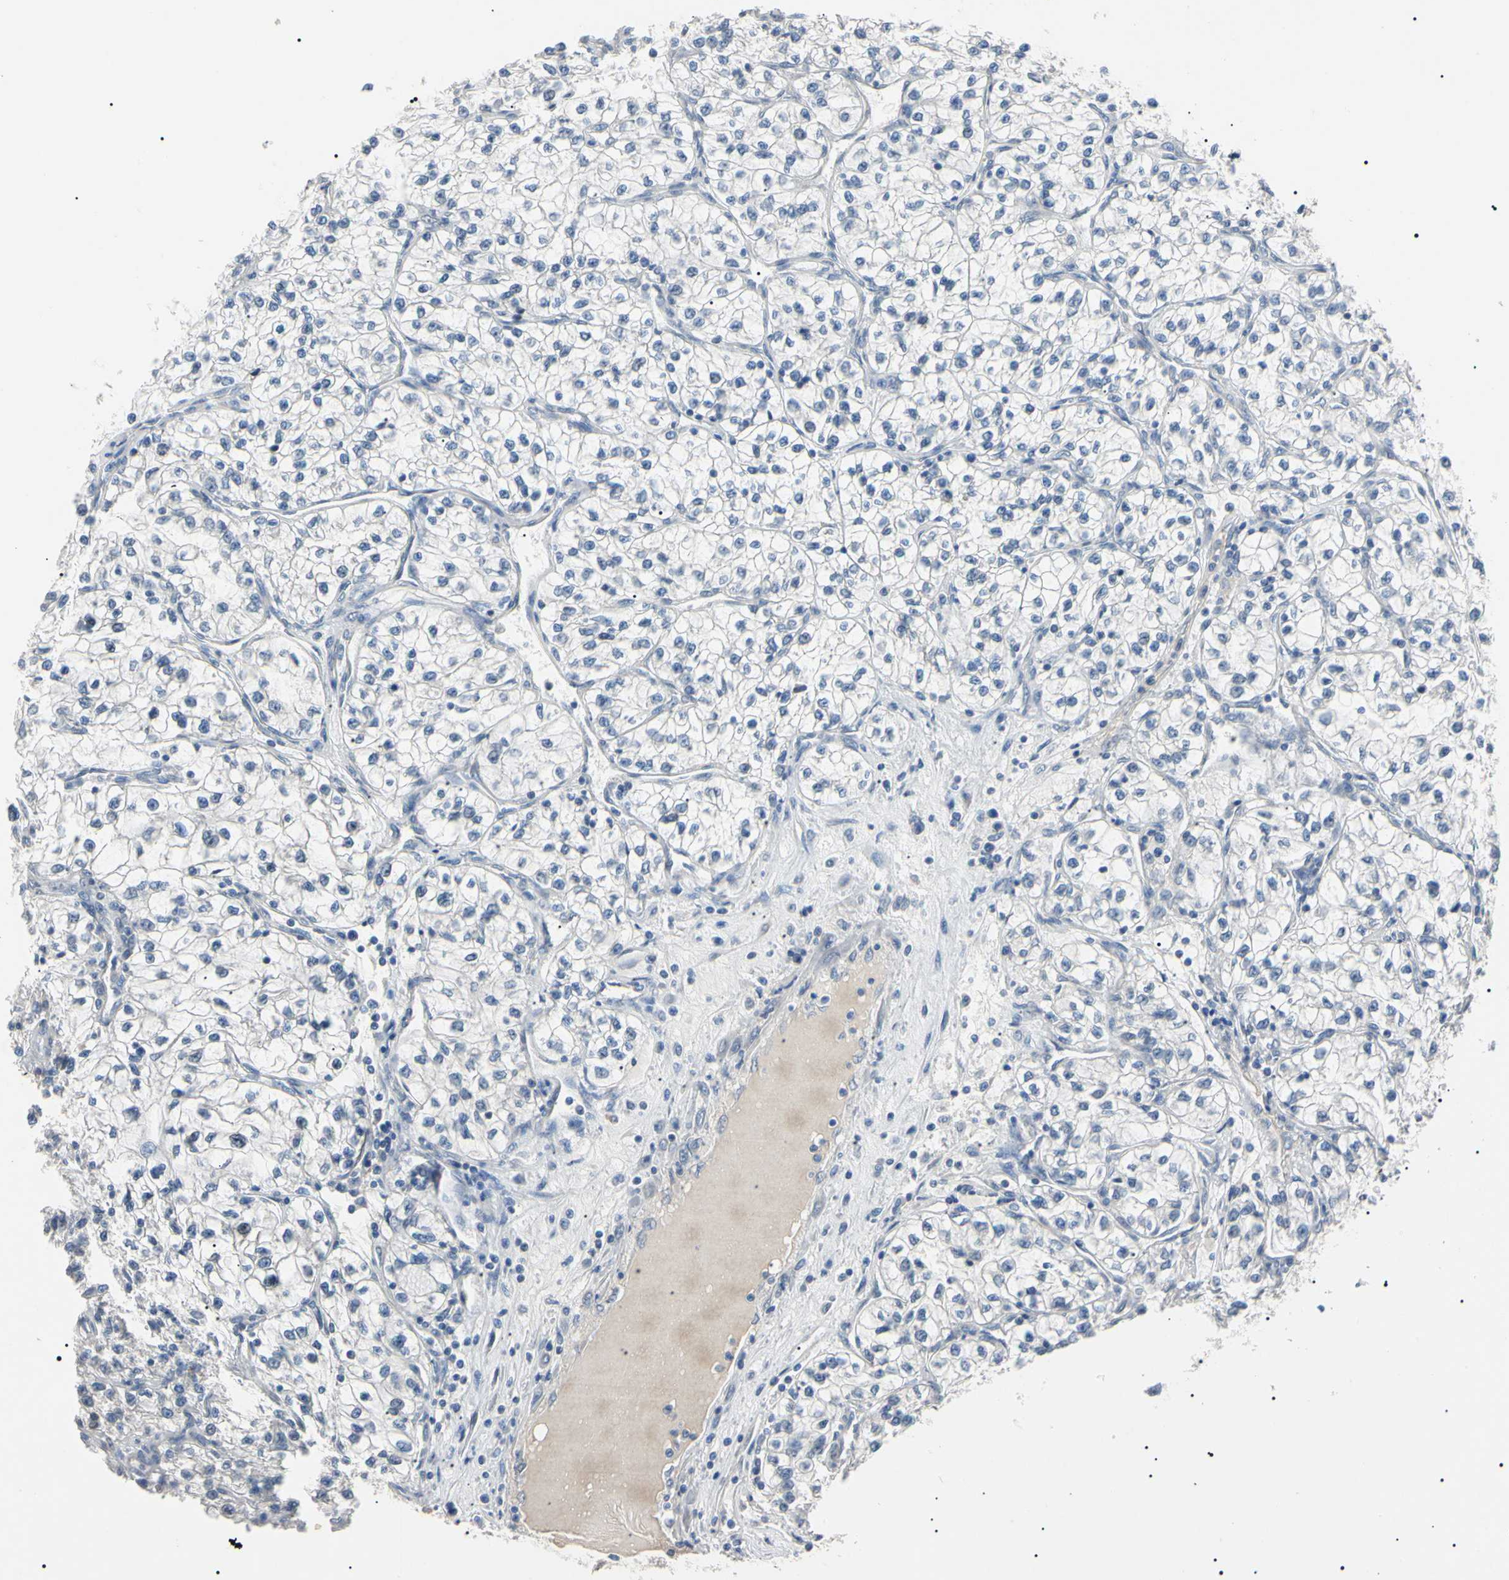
{"staining": {"intensity": "negative", "quantity": "none", "location": "none"}, "tissue": "renal cancer", "cell_type": "Tumor cells", "image_type": "cancer", "snomed": [{"axis": "morphology", "description": "Adenocarcinoma, NOS"}, {"axis": "topography", "description": "Kidney"}], "caption": "Immunohistochemistry micrograph of human renal adenocarcinoma stained for a protein (brown), which shows no expression in tumor cells.", "gene": "CGB3", "patient": {"sex": "female", "age": 57}}